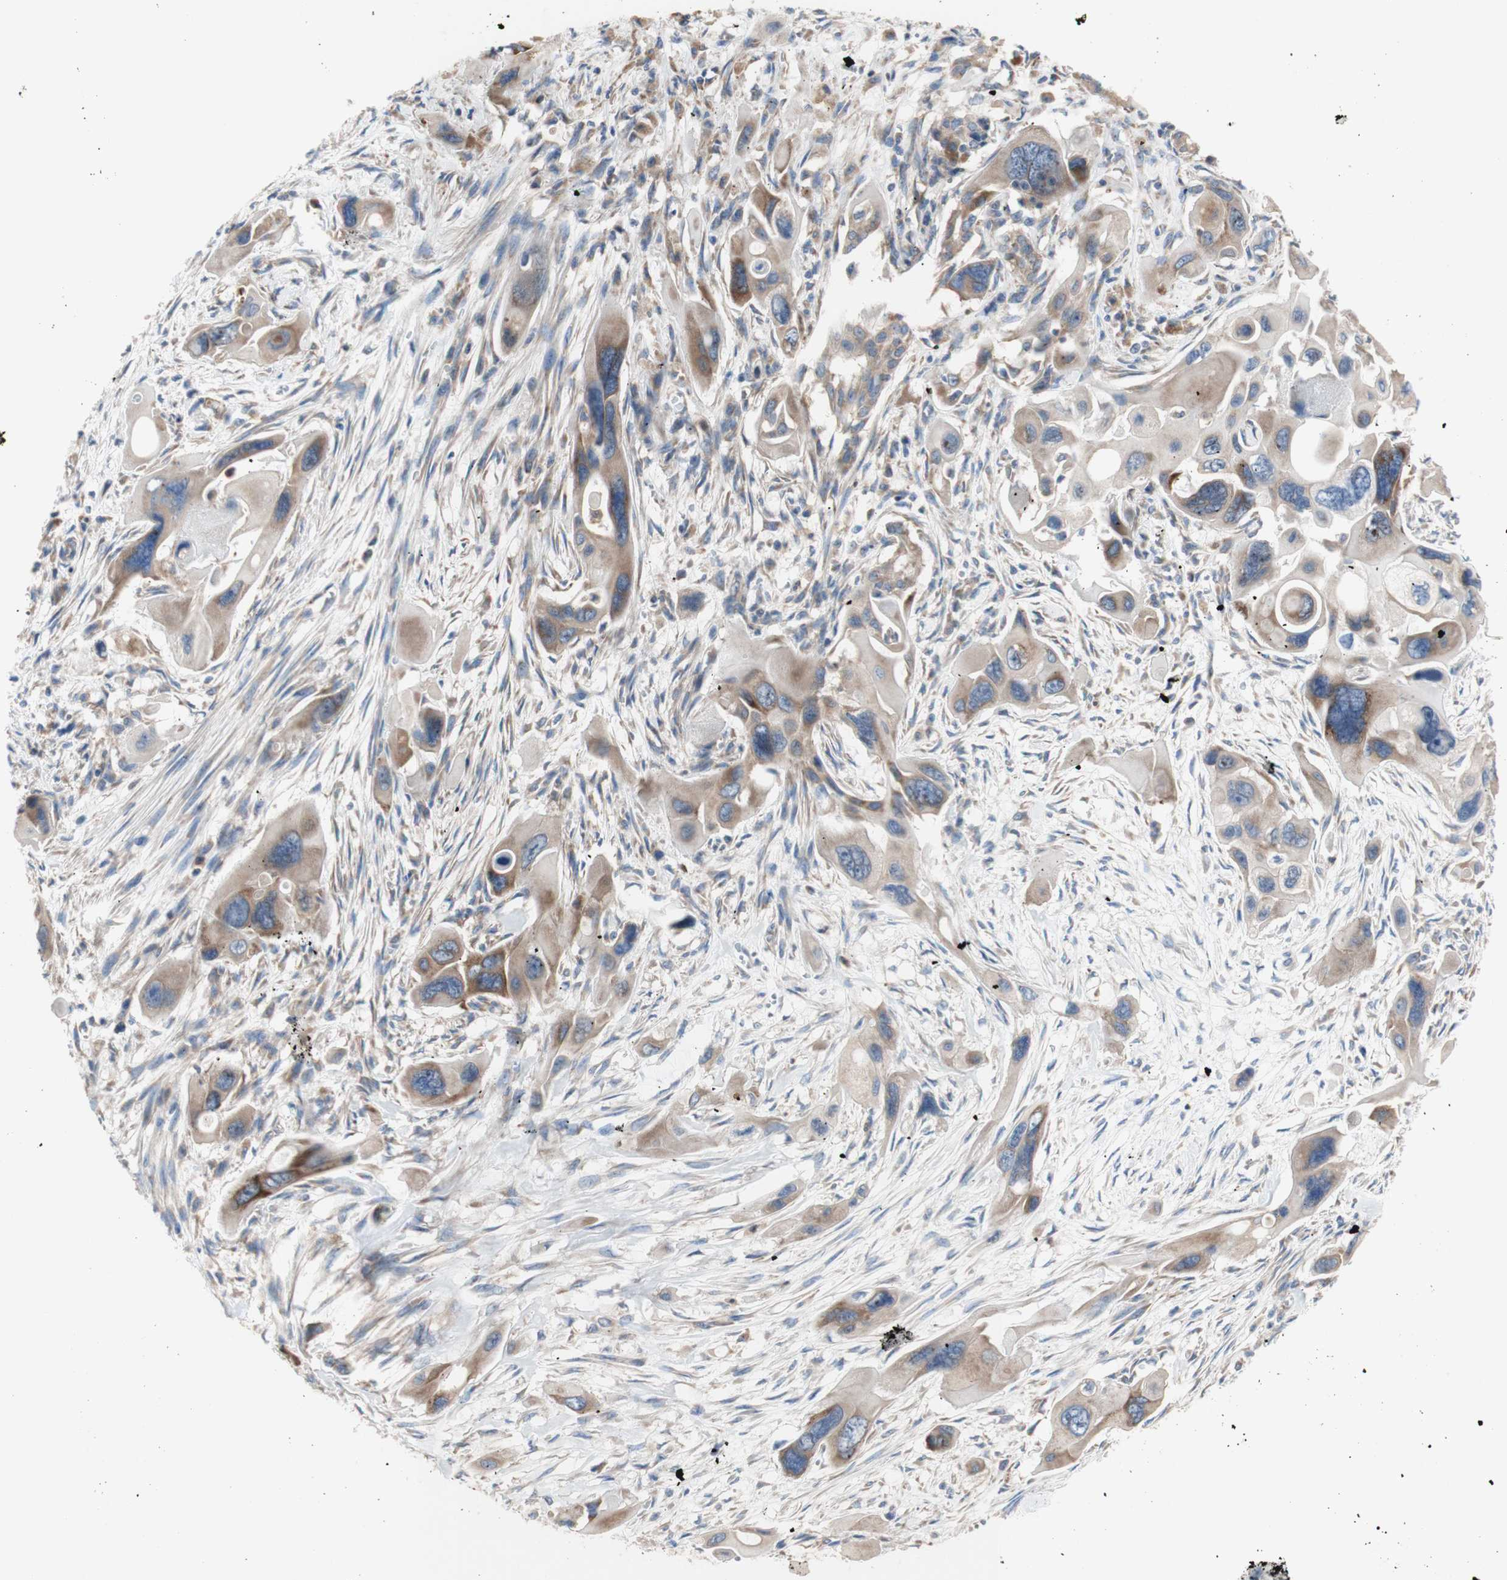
{"staining": {"intensity": "moderate", "quantity": ">75%", "location": "cytoplasmic/membranous"}, "tissue": "pancreatic cancer", "cell_type": "Tumor cells", "image_type": "cancer", "snomed": [{"axis": "morphology", "description": "Adenocarcinoma, NOS"}, {"axis": "topography", "description": "Pancreas"}], "caption": "Pancreatic cancer stained with DAB (3,3'-diaminobenzidine) IHC demonstrates medium levels of moderate cytoplasmic/membranous staining in about >75% of tumor cells.", "gene": "FMR1", "patient": {"sex": "male", "age": 73}}